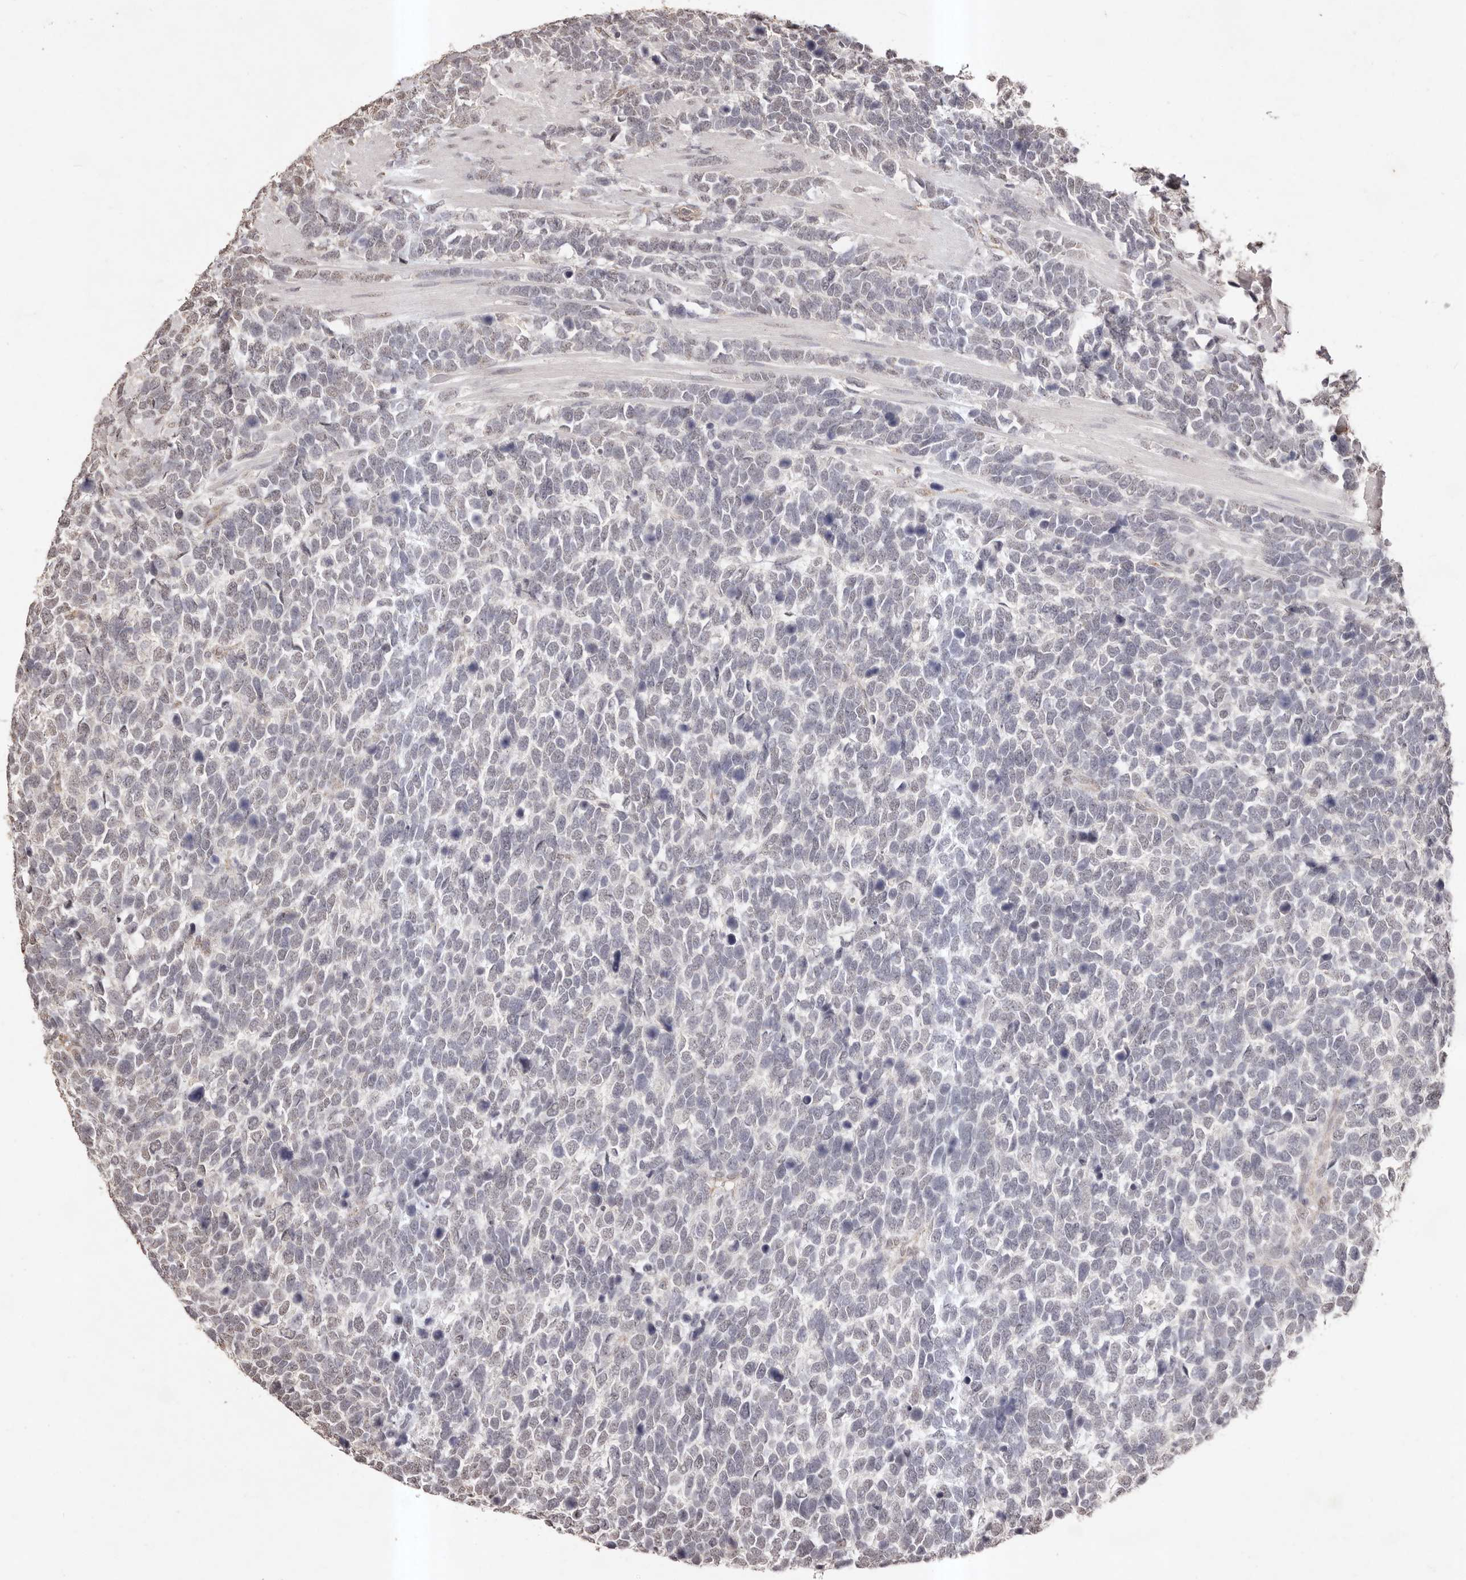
{"staining": {"intensity": "weak", "quantity": "<25%", "location": "nuclear"}, "tissue": "urothelial cancer", "cell_type": "Tumor cells", "image_type": "cancer", "snomed": [{"axis": "morphology", "description": "Urothelial carcinoma, High grade"}, {"axis": "topography", "description": "Urinary bladder"}], "caption": "Immunohistochemistry image of high-grade urothelial carcinoma stained for a protein (brown), which exhibits no expression in tumor cells.", "gene": "RPS6KA5", "patient": {"sex": "female", "age": 82}}